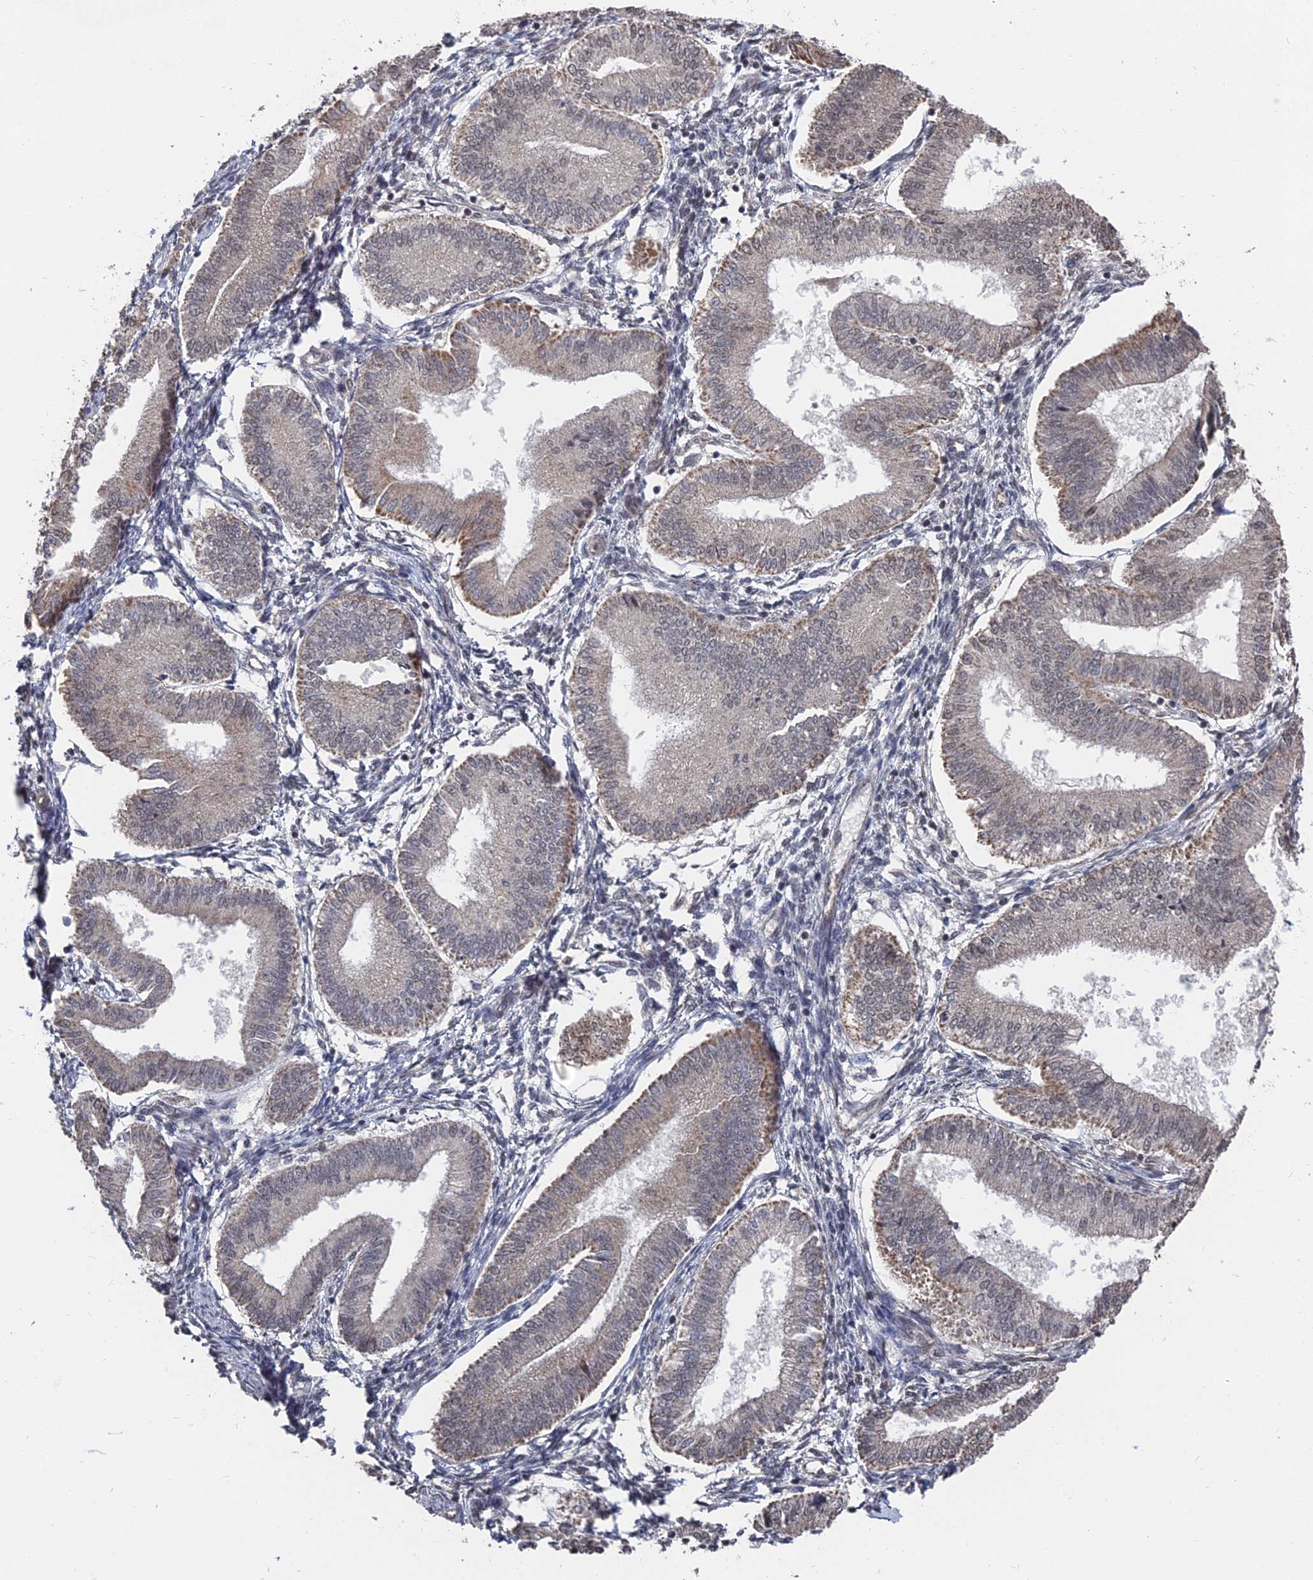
{"staining": {"intensity": "negative", "quantity": "none", "location": "none"}, "tissue": "endometrium", "cell_type": "Cells in endometrial stroma", "image_type": "normal", "snomed": [{"axis": "morphology", "description": "Normal tissue, NOS"}, {"axis": "topography", "description": "Endometrium"}], "caption": "An immunohistochemistry photomicrograph of benign endometrium is shown. There is no staining in cells in endometrial stroma of endometrium. Brightfield microscopy of immunohistochemistry (IHC) stained with DAB (3,3'-diaminobenzidine) (brown) and hematoxylin (blue), captured at high magnification.", "gene": "CCNP", "patient": {"sex": "female", "age": 39}}